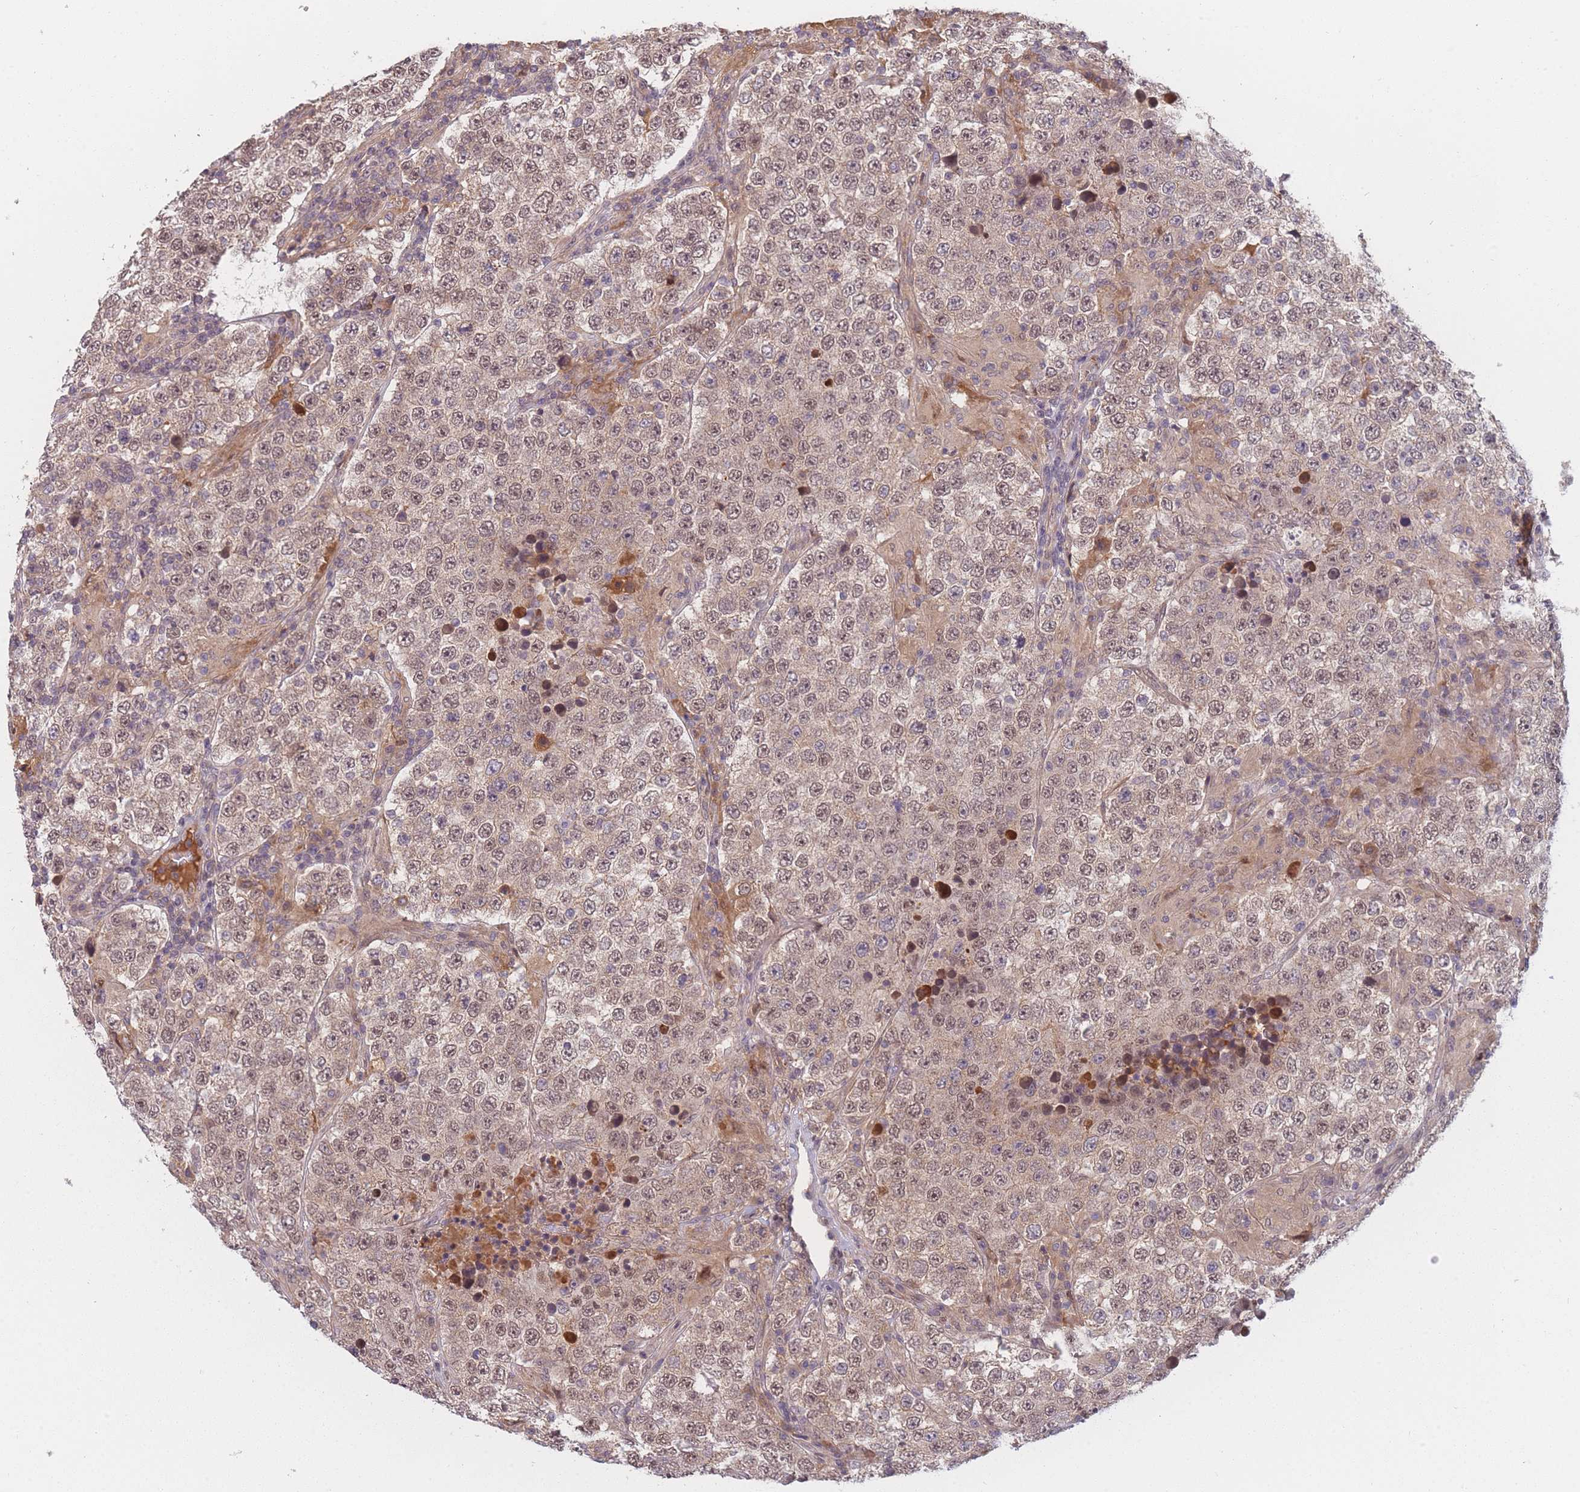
{"staining": {"intensity": "weak", "quantity": ">75%", "location": "cytoplasmic/membranous,nuclear"}, "tissue": "testis cancer", "cell_type": "Tumor cells", "image_type": "cancer", "snomed": [{"axis": "morphology", "description": "Normal tissue, NOS"}, {"axis": "morphology", "description": "Urothelial carcinoma, High grade"}, {"axis": "morphology", "description": "Seminoma, NOS"}, {"axis": "morphology", "description": "Carcinoma, Embryonal, NOS"}, {"axis": "topography", "description": "Urinary bladder"}, {"axis": "topography", "description": "Testis"}], "caption": "Testis cancer (embryonal carcinoma) stained for a protein shows weak cytoplasmic/membranous and nuclear positivity in tumor cells.", "gene": "FAM153A", "patient": {"sex": "male", "age": 41}}